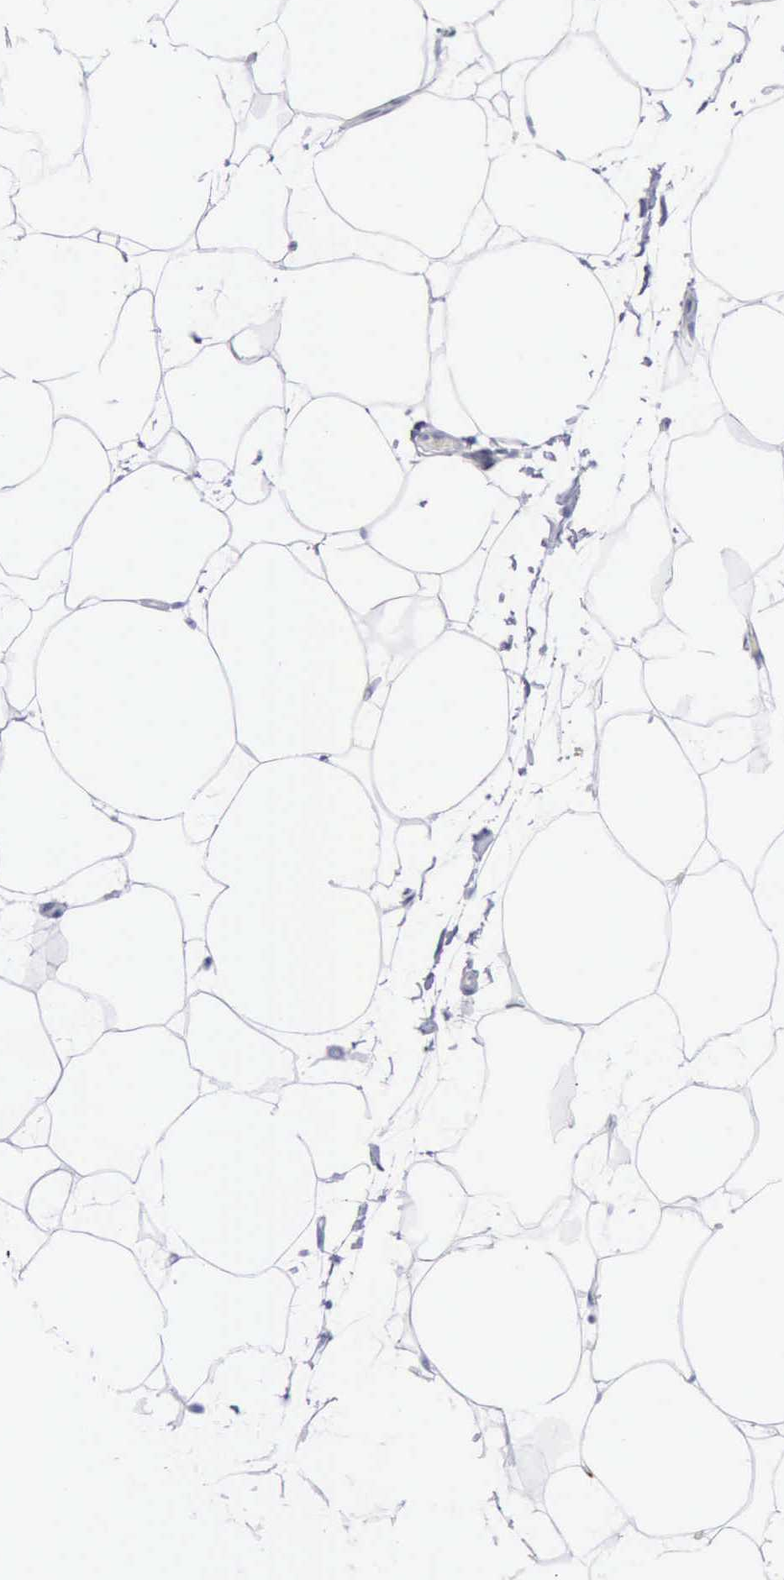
{"staining": {"intensity": "negative", "quantity": "none", "location": "none"}, "tissue": "adipose tissue", "cell_type": "Adipocytes", "image_type": "normal", "snomed": [{"axis": "morphology", "description": "Normal tissue, NOS"}, {"axis": "morphology", "description": "Duct carcinoma"}, {"axis": "topography", "description": "Breast"}, {"axis": "topography", "description": "Adipose tissue"}], "caption": "Adipocytes show no significant expression in normal adipose tissue. Brightfield microscopy of immunohistochemistry (IHC) stained with DAB (brown) and hematoxylin (blue), captured at high magnification.", "gene": "GZMB", "patient": {"sex": "female", "age": 37}}